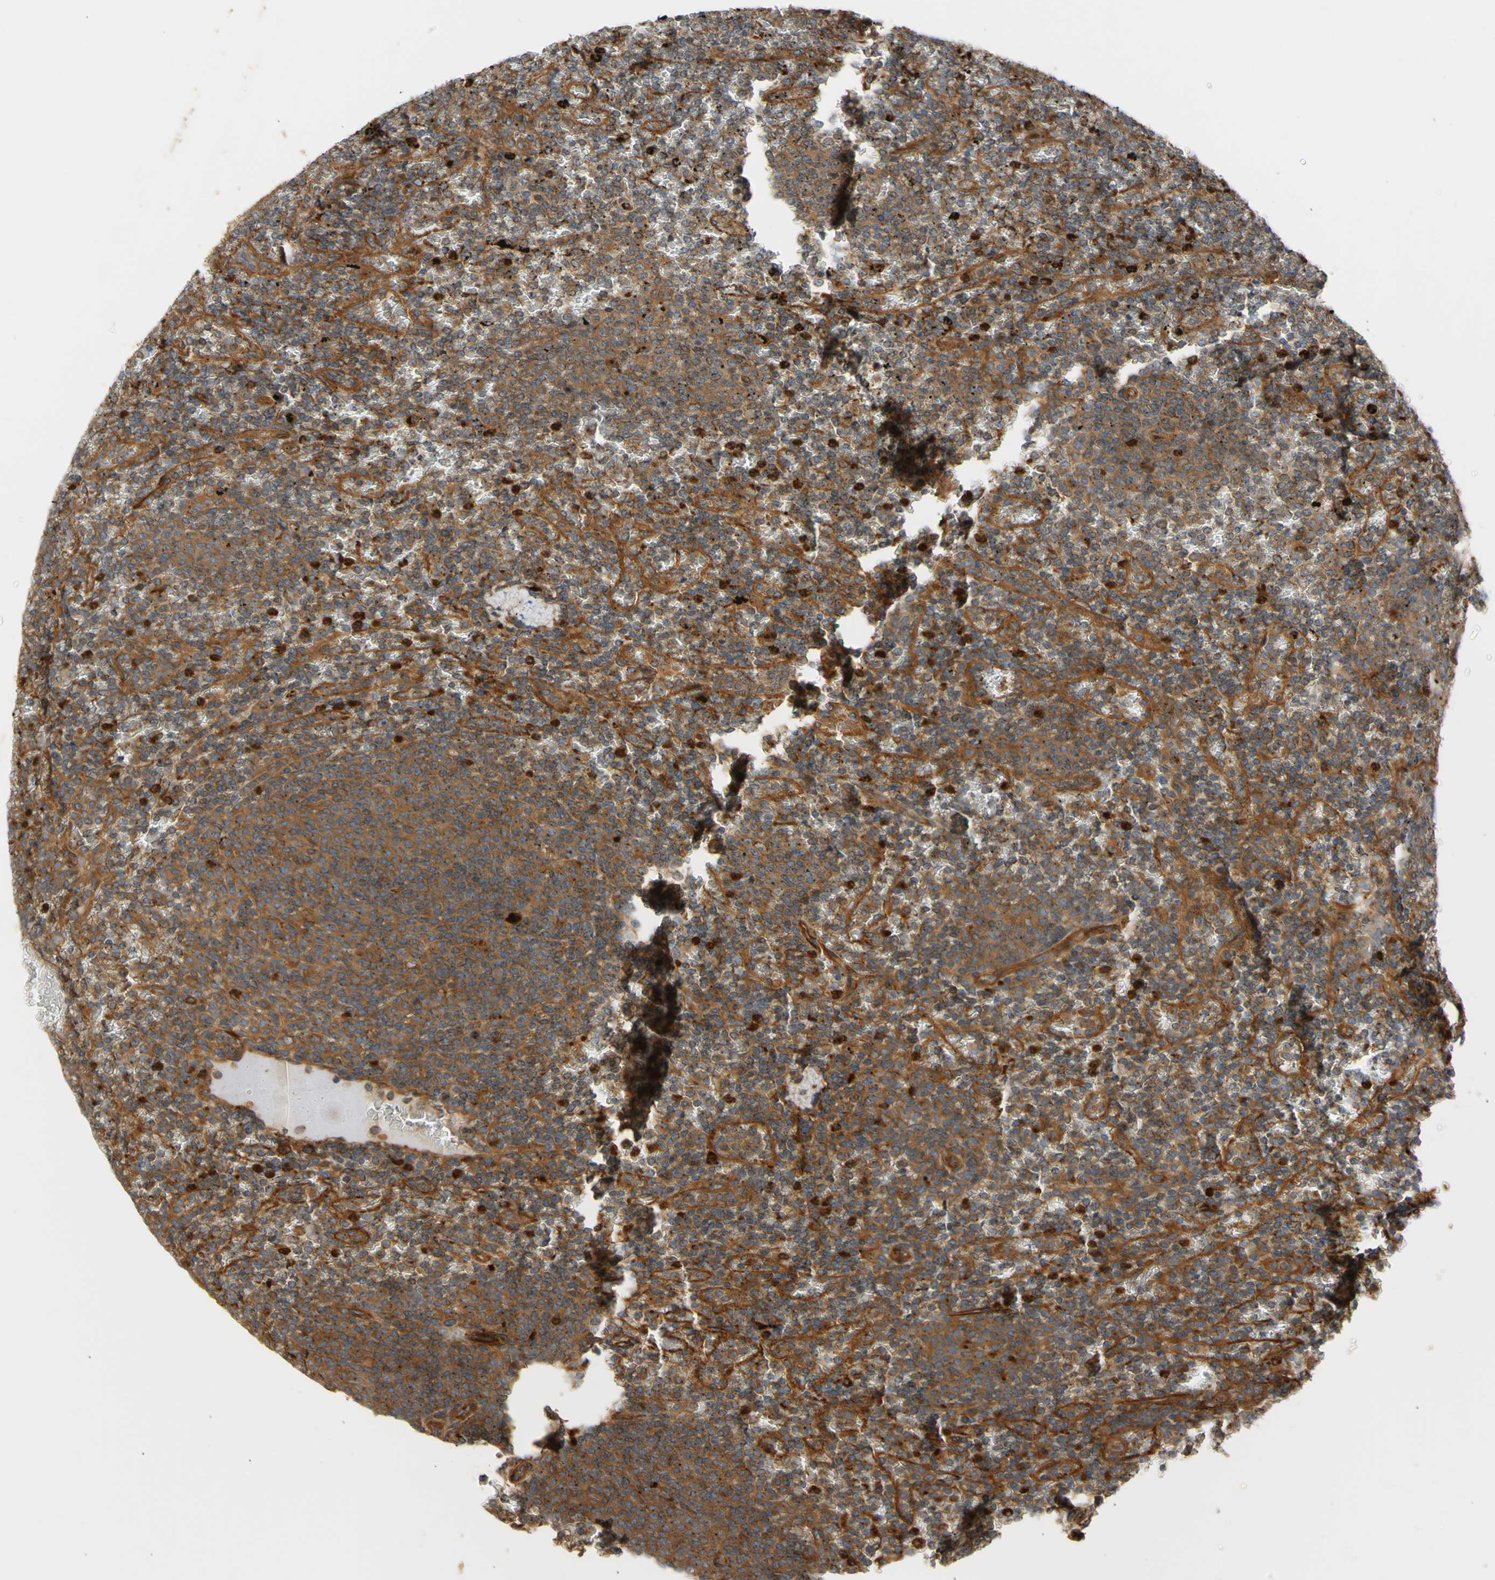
{"staining": {"intensity": "strong", "quantity": "<25%", "location": "cytoplasmic/membranous"}, "tissue": "lymphoma", "cell_type": "Tumor cells", "image_type": "cancer", "snomed": [{"axis": "morphology", "description": "Malignant lymphoma, non-Hodgkin's type, Low grade"}, {"axis": "topography", "description": "Spleen"}], "caption": "A histopathology image of human lymphoma stained for a protein shows strong cytoplasmic/membranous brown staining in tumor cells.", "gene": "TUBG2", "patient": {"sex": "female", "age": 77}}